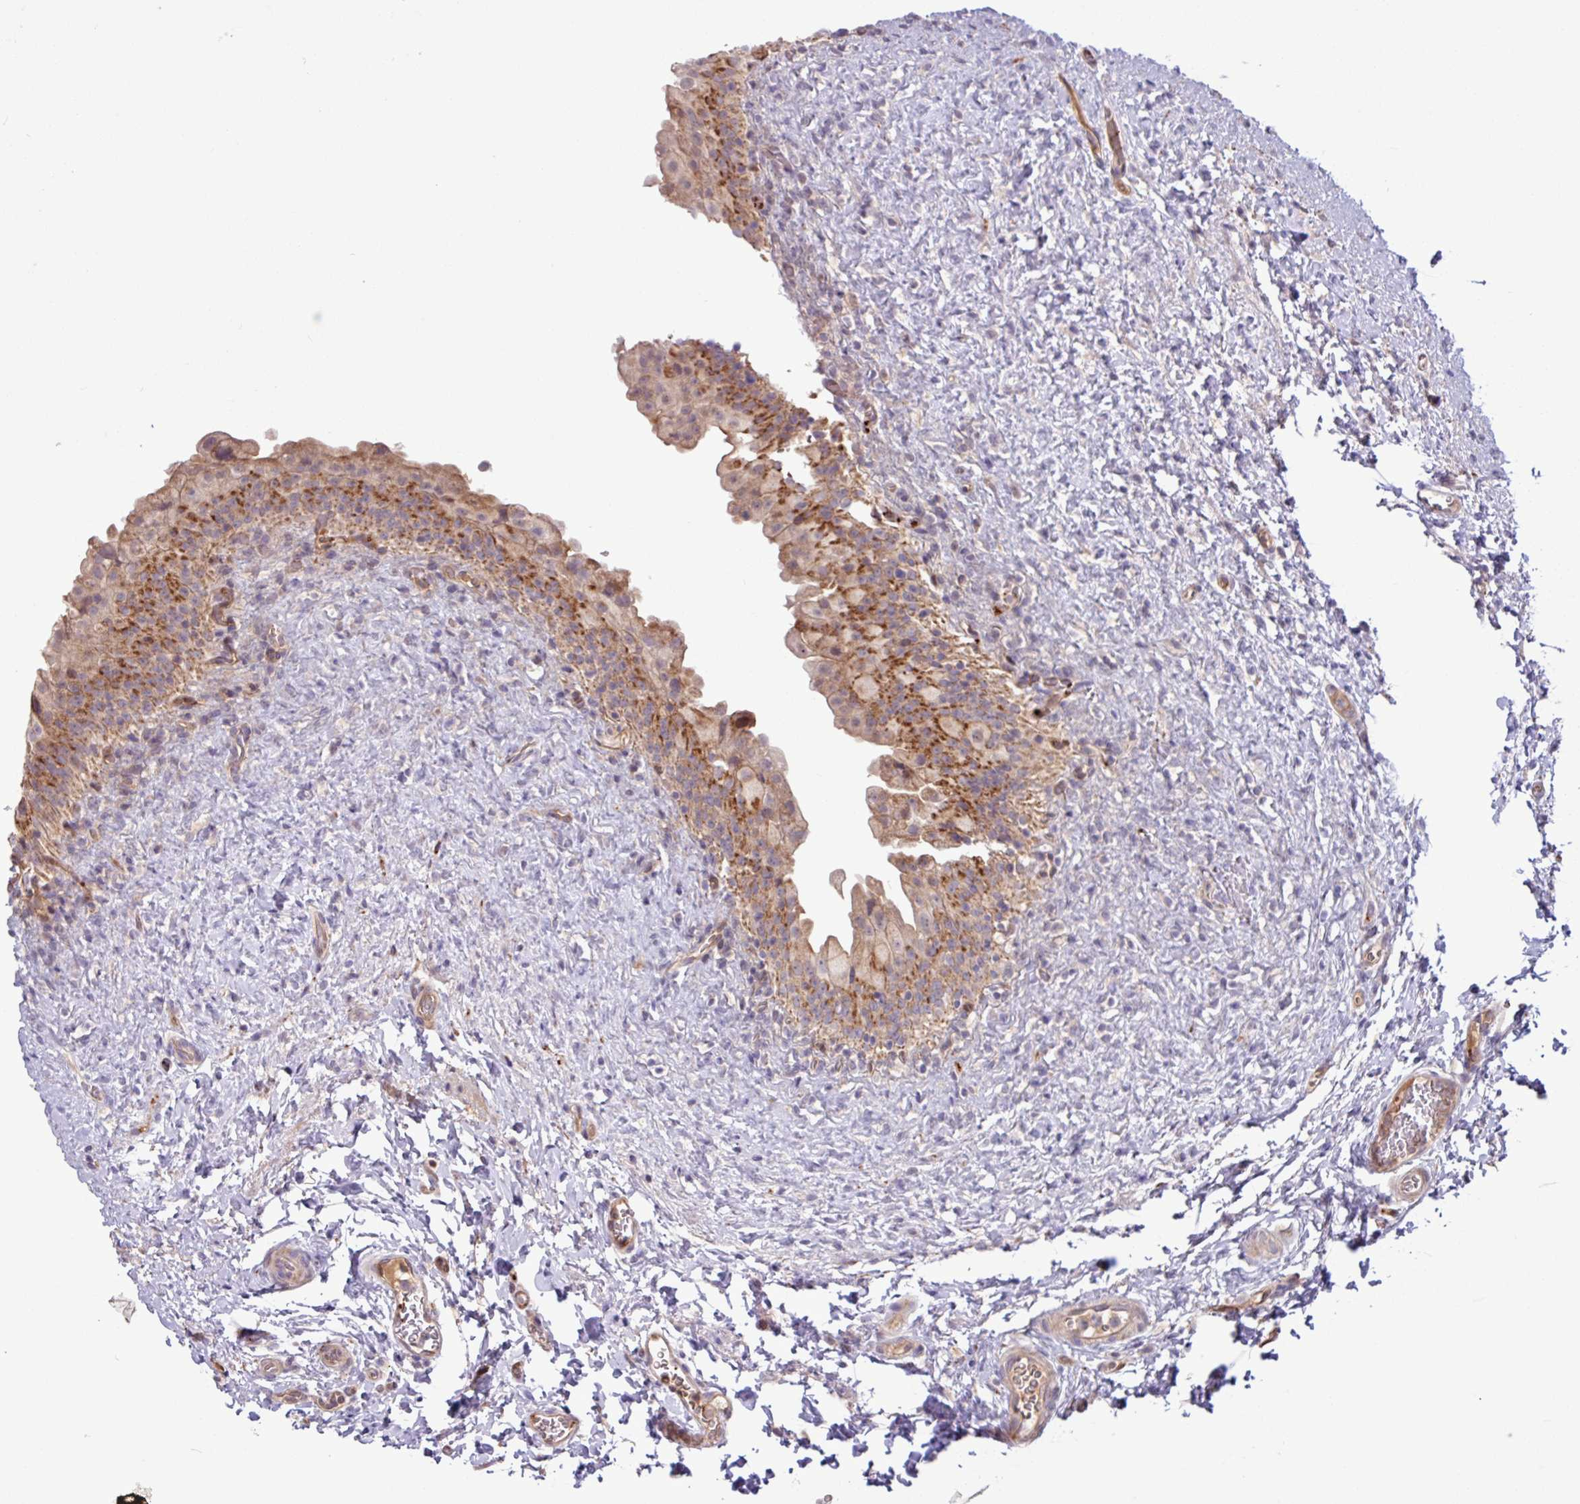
{"staining": {"intensity": "moderate", "quantity": "25%-75%", "location": "cytoplasmic/membranous"}, "tissue": "urinary bladder", "cell_type": "Urothelial cells", "image_type": "normal", "snomed": [{"axis": "morphology", "description": "Normal tissue, NOS"}, {"axis": "topography", "description": "Urinary bladder"}], "caption": "Immunohistochemical staining of benign urinary bladder shows 25%-75% levels of moderate cytoplasmic/membranous protein expression in approximately 25%-75% of urothelial cells.", "gene": "B4GALNT4", "patient": {"sex": "female", "age": 27}}